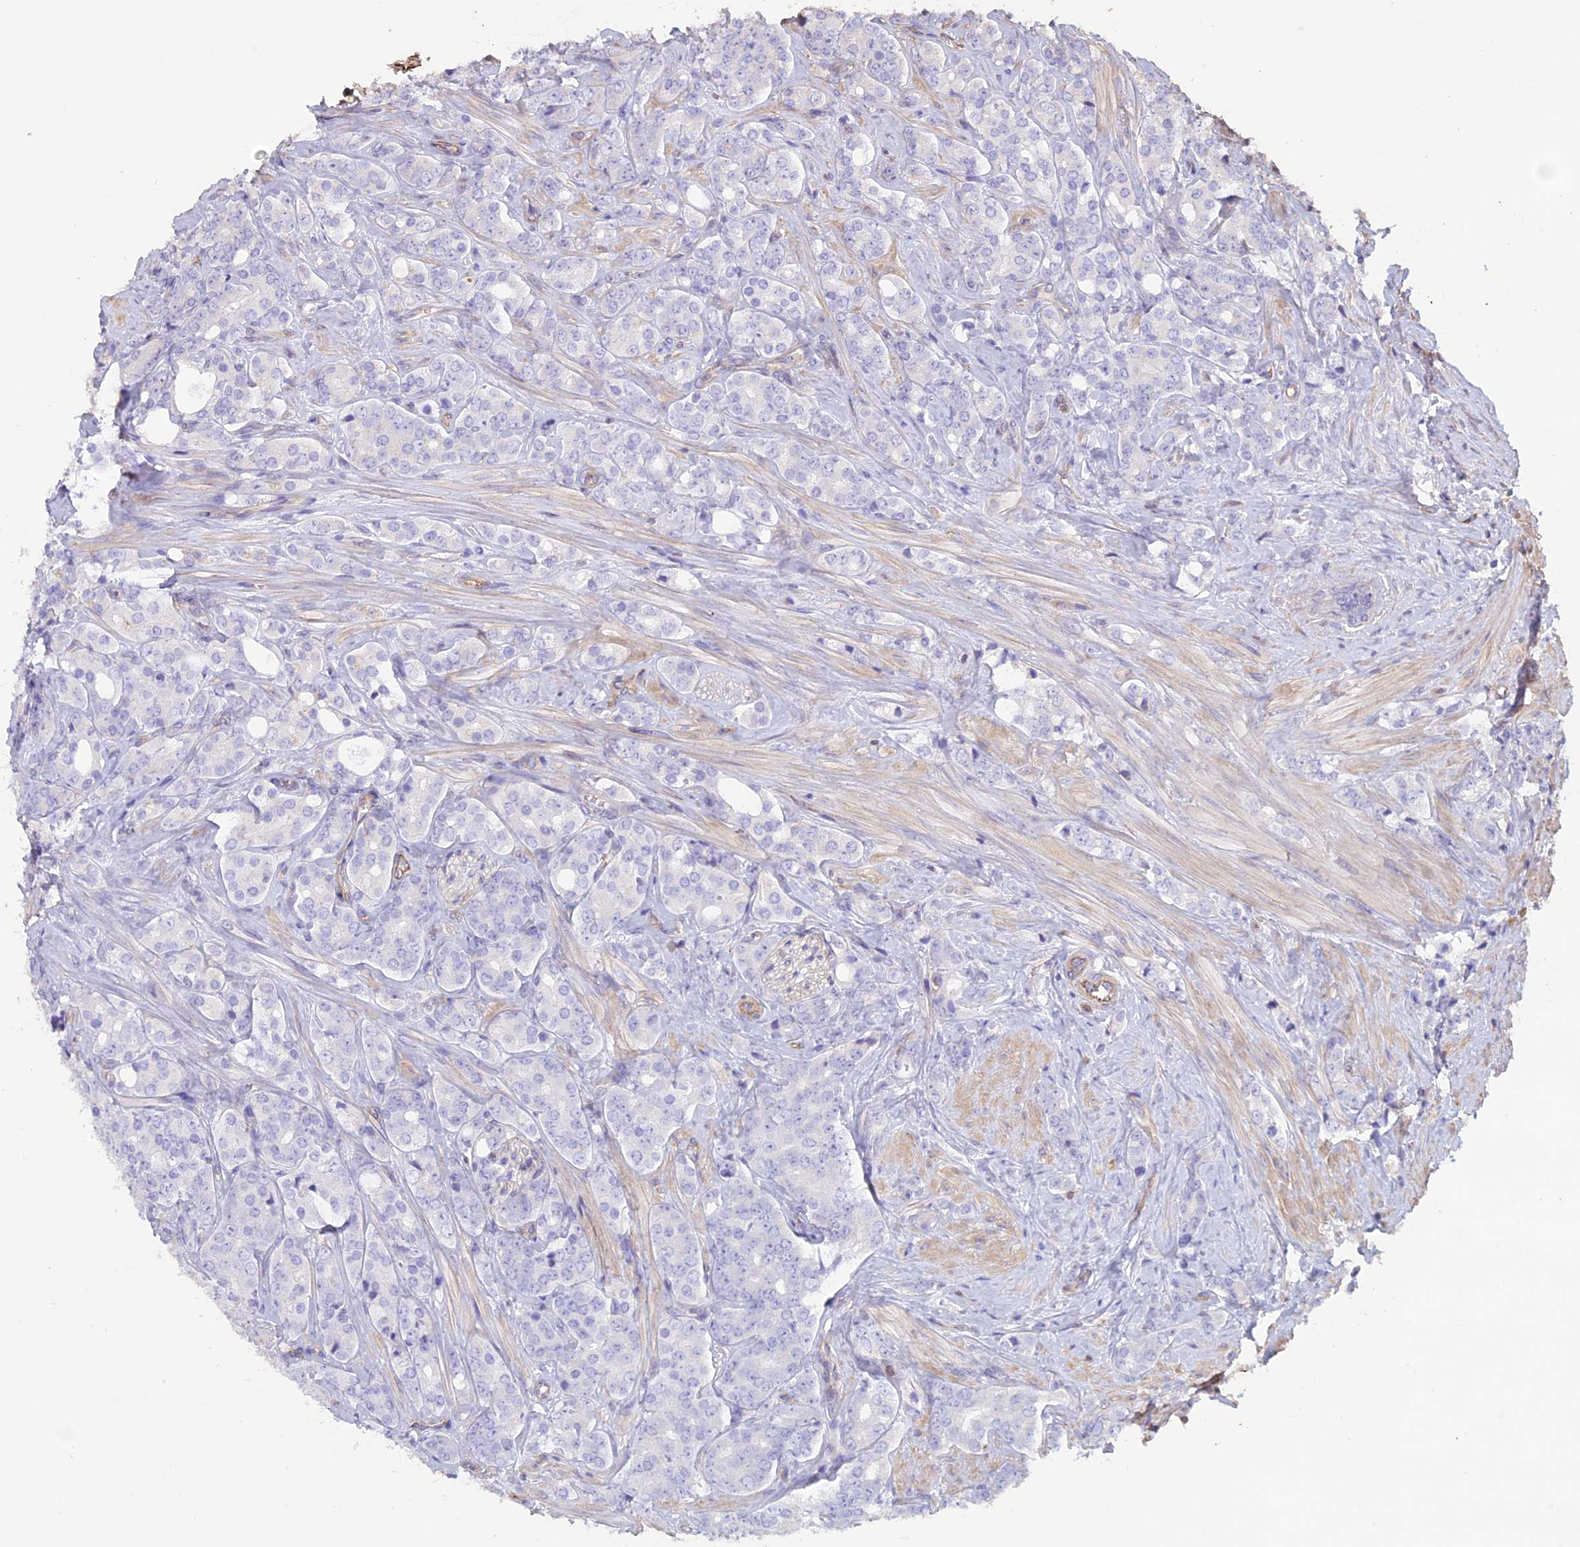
{"staining": {"intensity": "negative", "quantity": "none", "location": "none"}, "tissue": "prostate cancer", "cell_type": "Tumor cells", "image_type": "cancer", "snomed": [{"axis": "morphology", "description": "Adenocarcinoma, High grade"}, {"axis": "topography", "description": "Prostate"}], "caption": "Immunohistochemistry (IHC) image of neoplastic tissue: human high-grade adenocarcinoma (prostate) stained with DAB (3,3'-diaminobenzidine) demonstrates no significant protein staining in tumor cells. The staining was performed using DAB to visualize the protein expression in brown, while the nuclei were stained in blue with hematoxylin (Magnification: 20x).", "gene": "CCDC148", "patient": {"sex": "male", "age": 62}}